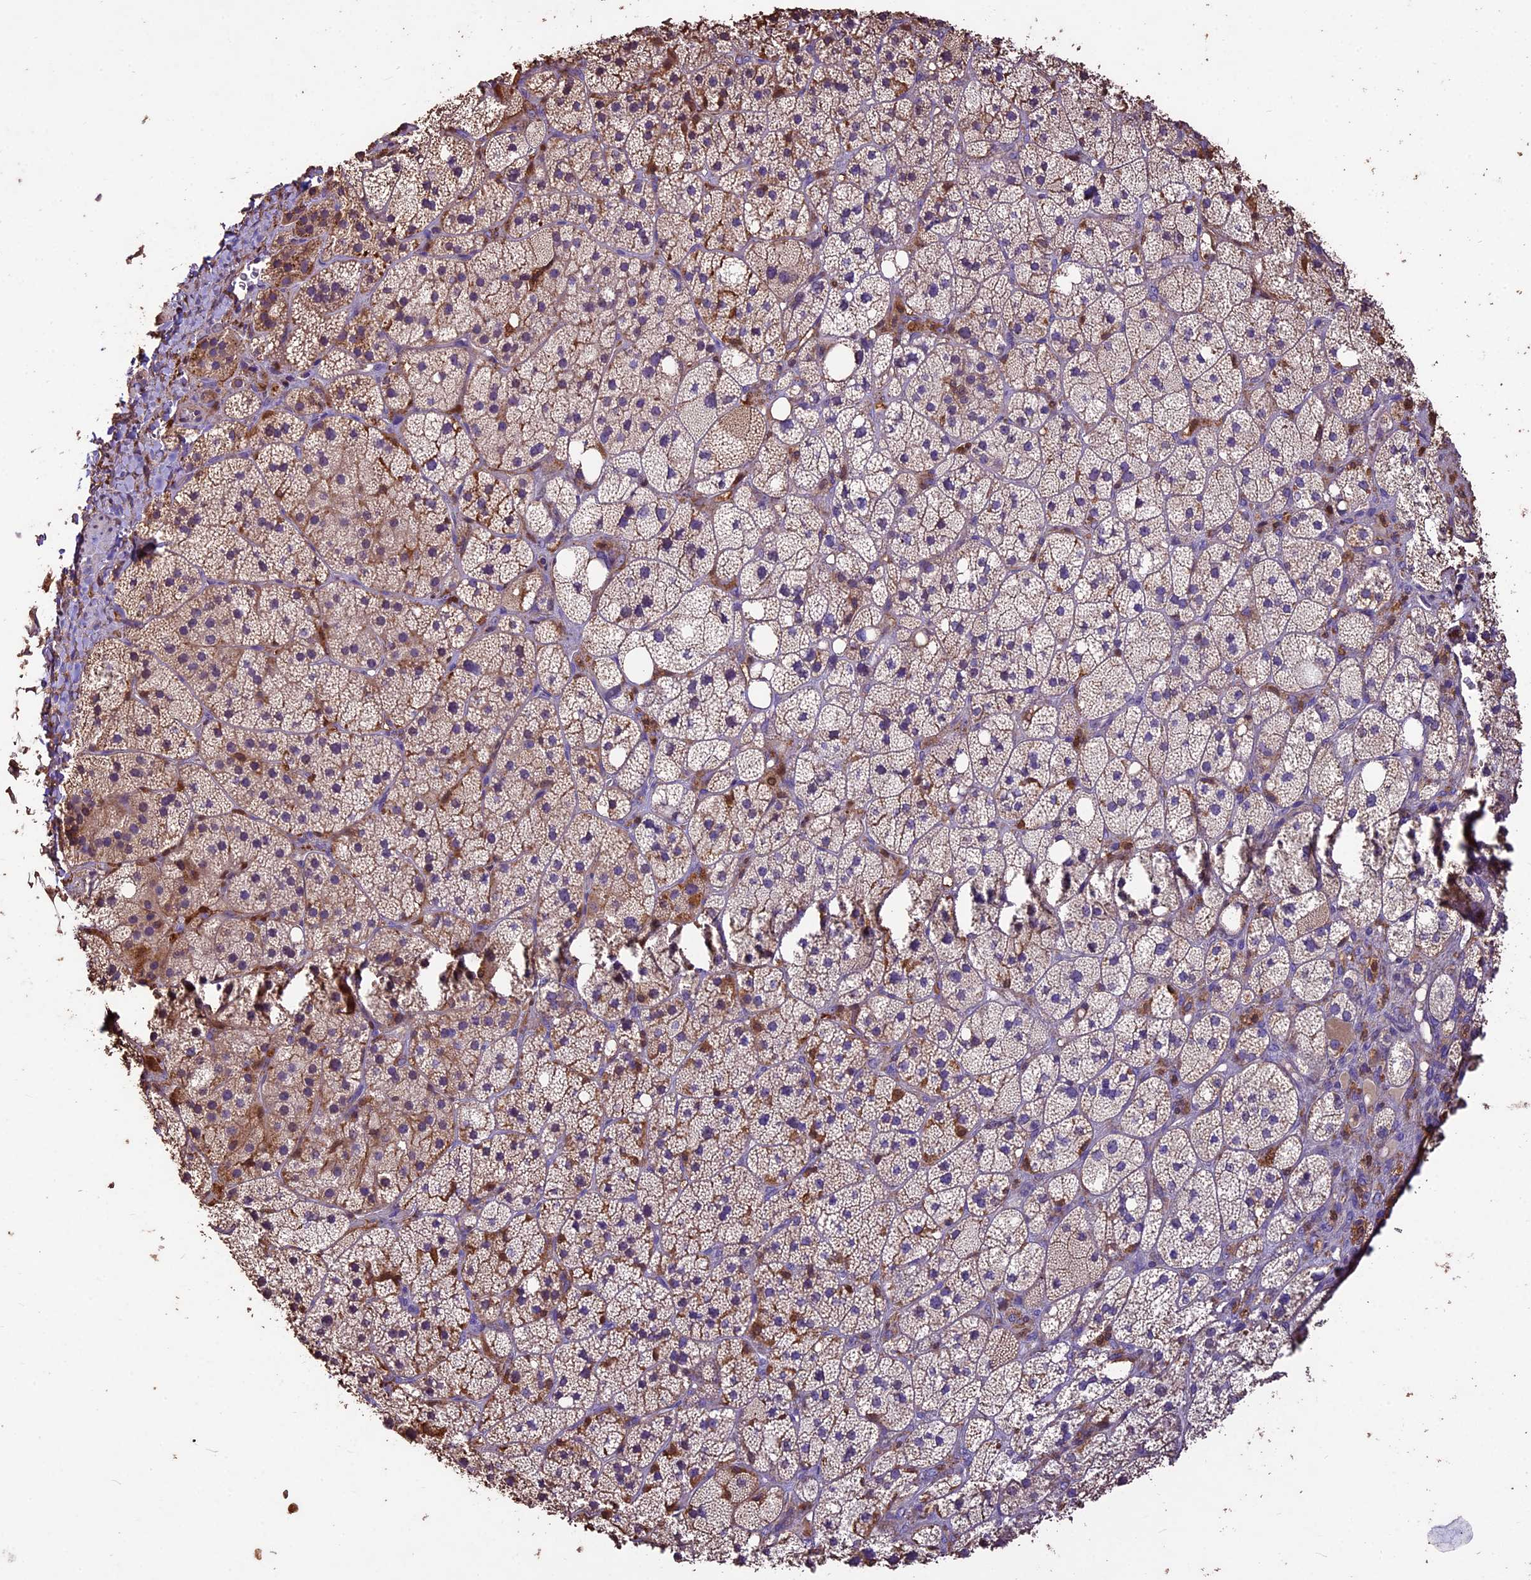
{"staining": {"intensity": "moderate", "quantity": ">75%", "location": "cytoplasmic/membranous"}, "tissue": "adrenal gland", "cell_type": "Glandular cells", "image_type": "normal", "snomed": [{"axis": "morphology", "description": "Normal tissue, NOS"}, {"axis": "topography", "description": "Adrenal gland"}], "caption": "Moderate cytoplasmic/membranous staining is identified in about >75% of glandular cells in unremarkable adrenal gland.", "gene": "CRLF1", "patient": {"sex": "male", "age": 61}}